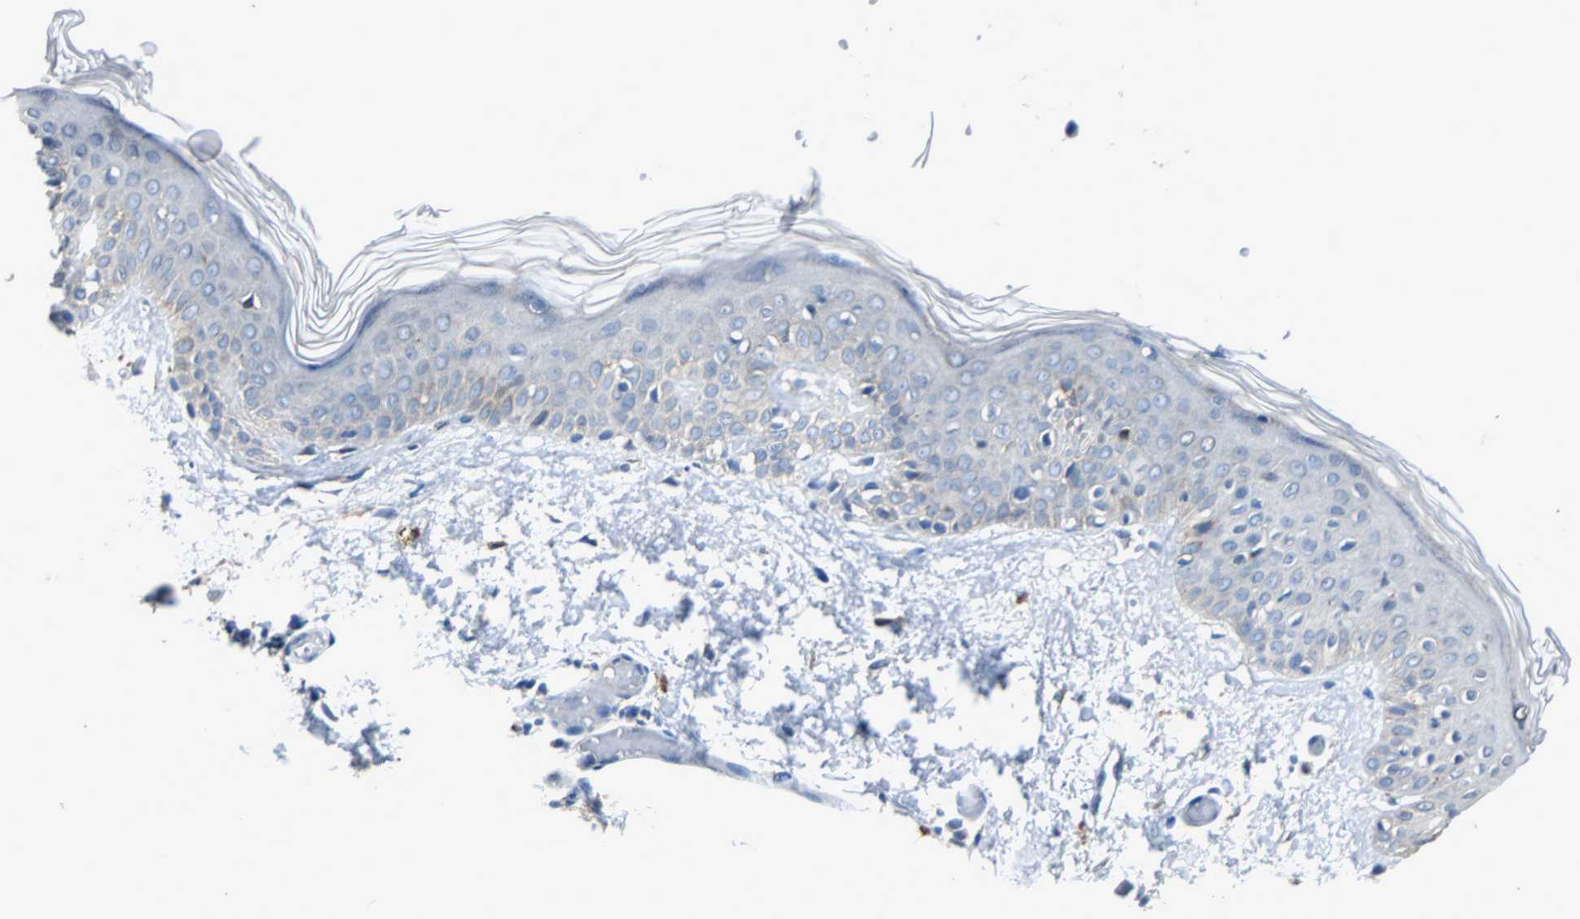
{"staining": {"intensity": "negative", "quantity": "none", "location": "none"}, "tissue": "skin", "cell_type": "Fibroblasts", "image_type": "normal", "snomed": [{"axis": "morphology", "description": "Normal tissue, NOS"}, {"axis": "topography", "description": "Skin"}], "caption": "IHC micrograph of benign skin: human skin stained with DAB shows no significant protein positivity in fibroblasts.", "gene": "PDIA4", "patient": {"sex": "female", "age": 56}}